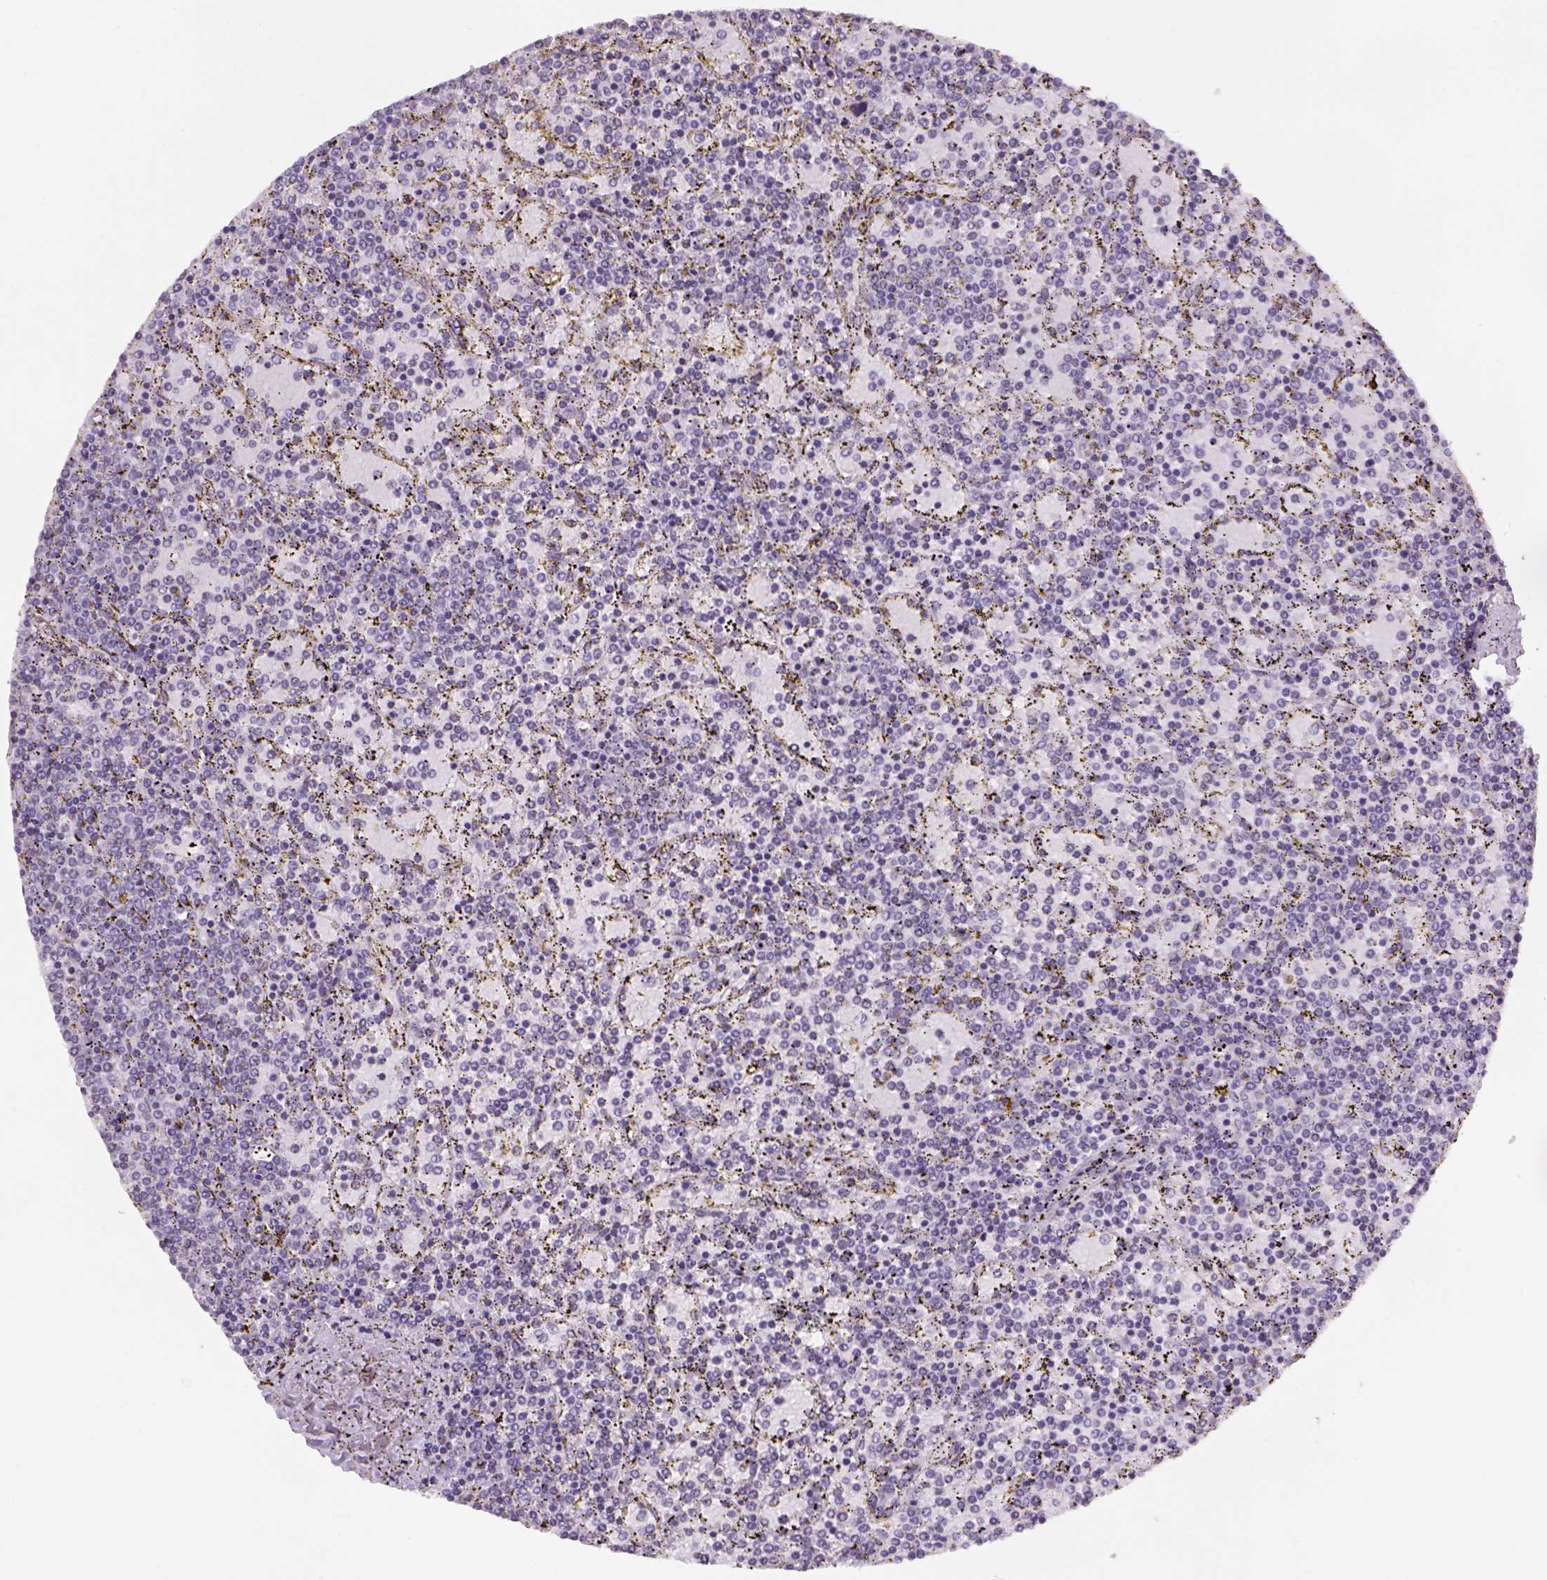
{"staining": {"intensity": "negative", "quantity": "none", "location": "none"}, "tissue": "lymphoma", "cell_type": "Tumor cells", "image_type": "cancer", "snomed": [{"axis": "morphology", "description": "Malignant lymphoma, non-Hodgkin's type, Low grade"}, {"axis": "topography", "description": "Spleen"}], "caption": "Immunohistochemical staining of human lymphoma displays no significant positivity in tumor cells.", "gene": "PRRT1", "patient": {"sex": "female", "age": 77}}